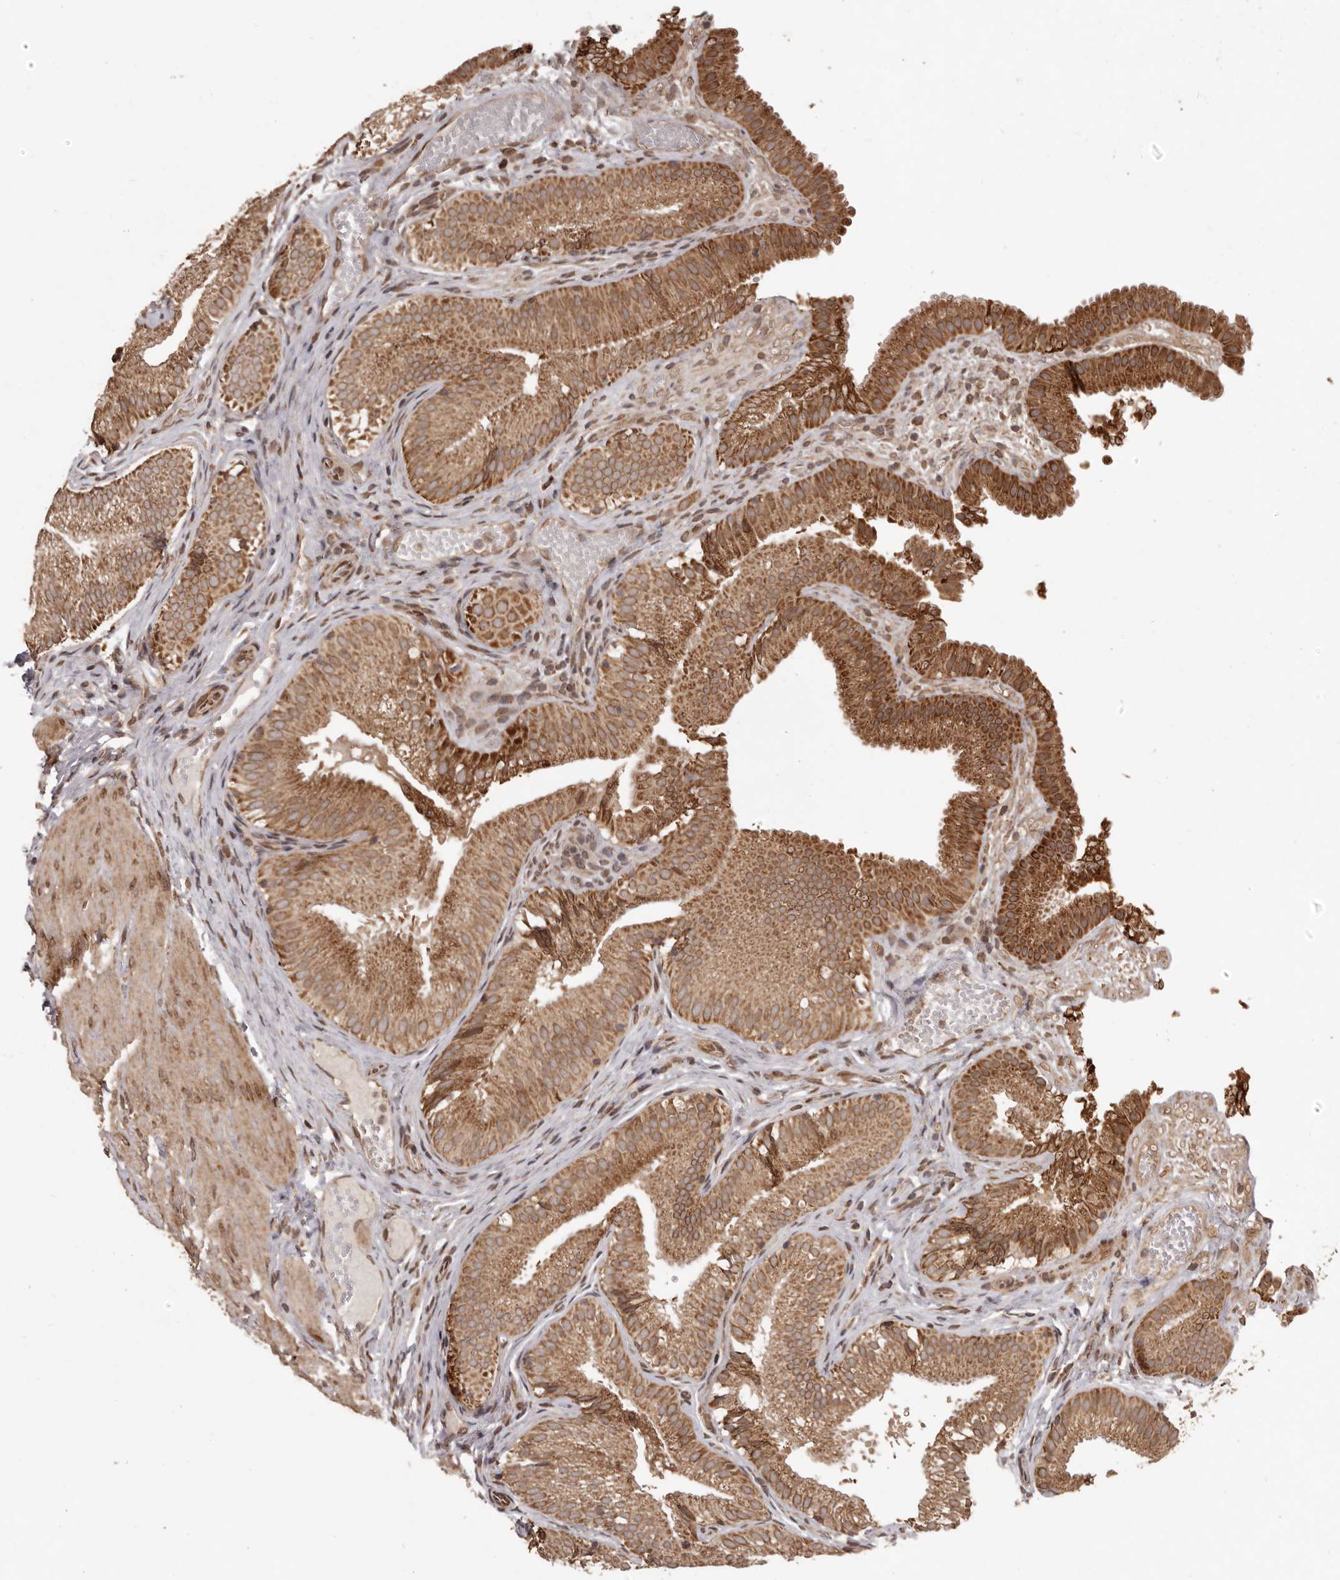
{"staining": {"intensity": "strong", "quantity": ">75%", "location": "cytoplasmic/membranous"}, "tissue": "gallbladder", "cell_type": "Glandular cells", "image_type": "normal", "snomed": [{"axis": "morphology", "description": "Normal tissue, NOS"}, {"axis": "topography", "description": "Gallbladder"}], "caption": "Protein positivity by immunohistochemistry (IHC) shows strong cytoplasmic/membranous staining in about >75% of glandular cells in unremarkable gallbladder. (DAB (3,3'-diaminobenzidine) IHC, brown staining for protein, blue staining for nuclei).", "gene": "CHRM2", "patient": {"sex": "female", "age": 30}}